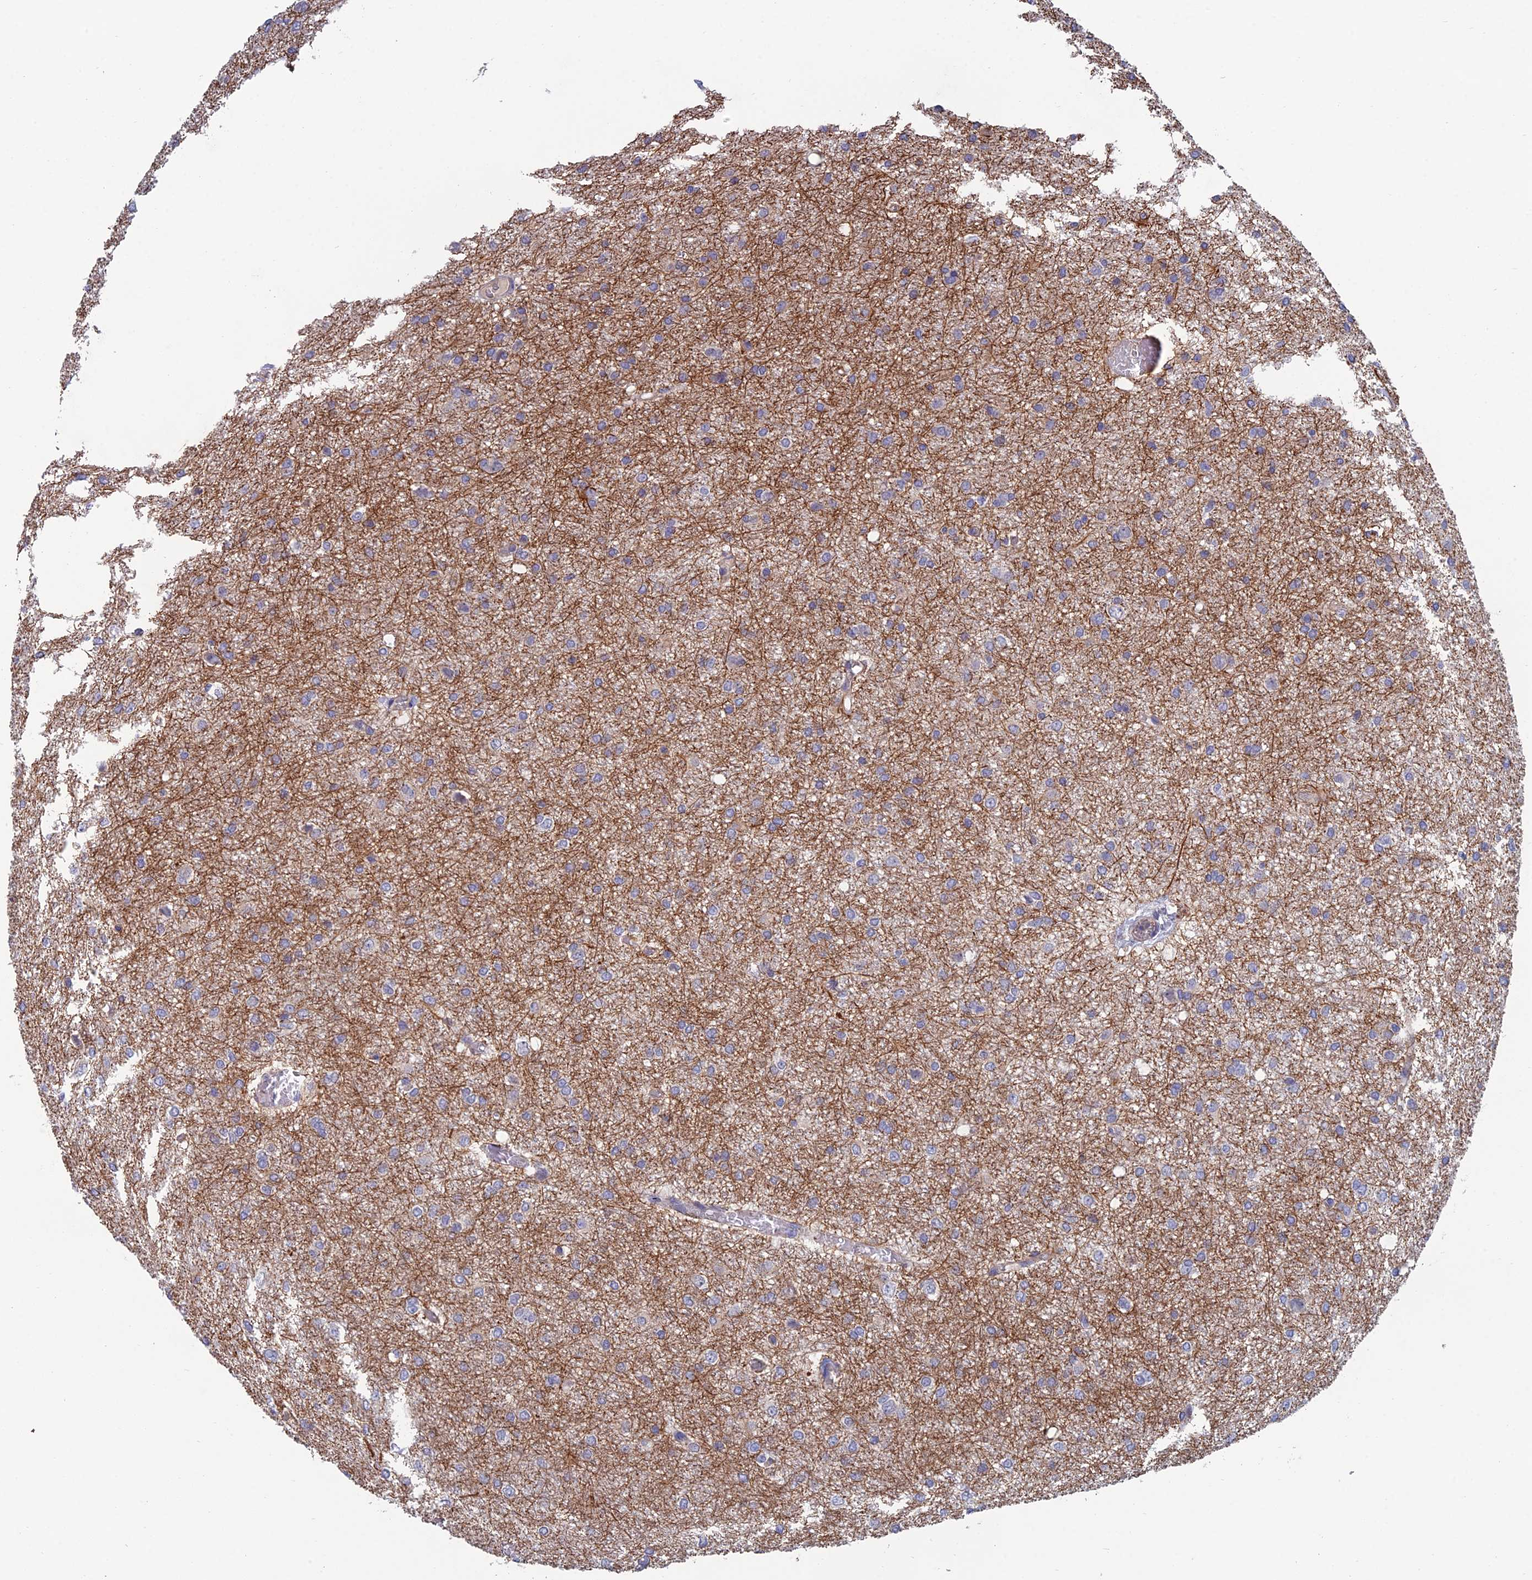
{"staining": {"intensity": "negative", "quantity": "none", "location": "none"}, "tissue": "glioma", "cell_type": "Tumor cells", "image_type": "cancer", "snomed": [{"axis": "morphology", "description": "Glioma, malignant, High grade"}, {"axis": "topography", "description": "Brain"}], "caption": "Protein analysis of malignant glioma (high-grade) shows no significant positivity in tumor cells. Nuclei are stained in blue.", "gene": "USP37", "patient": {"sex": "female", "age": 50}}